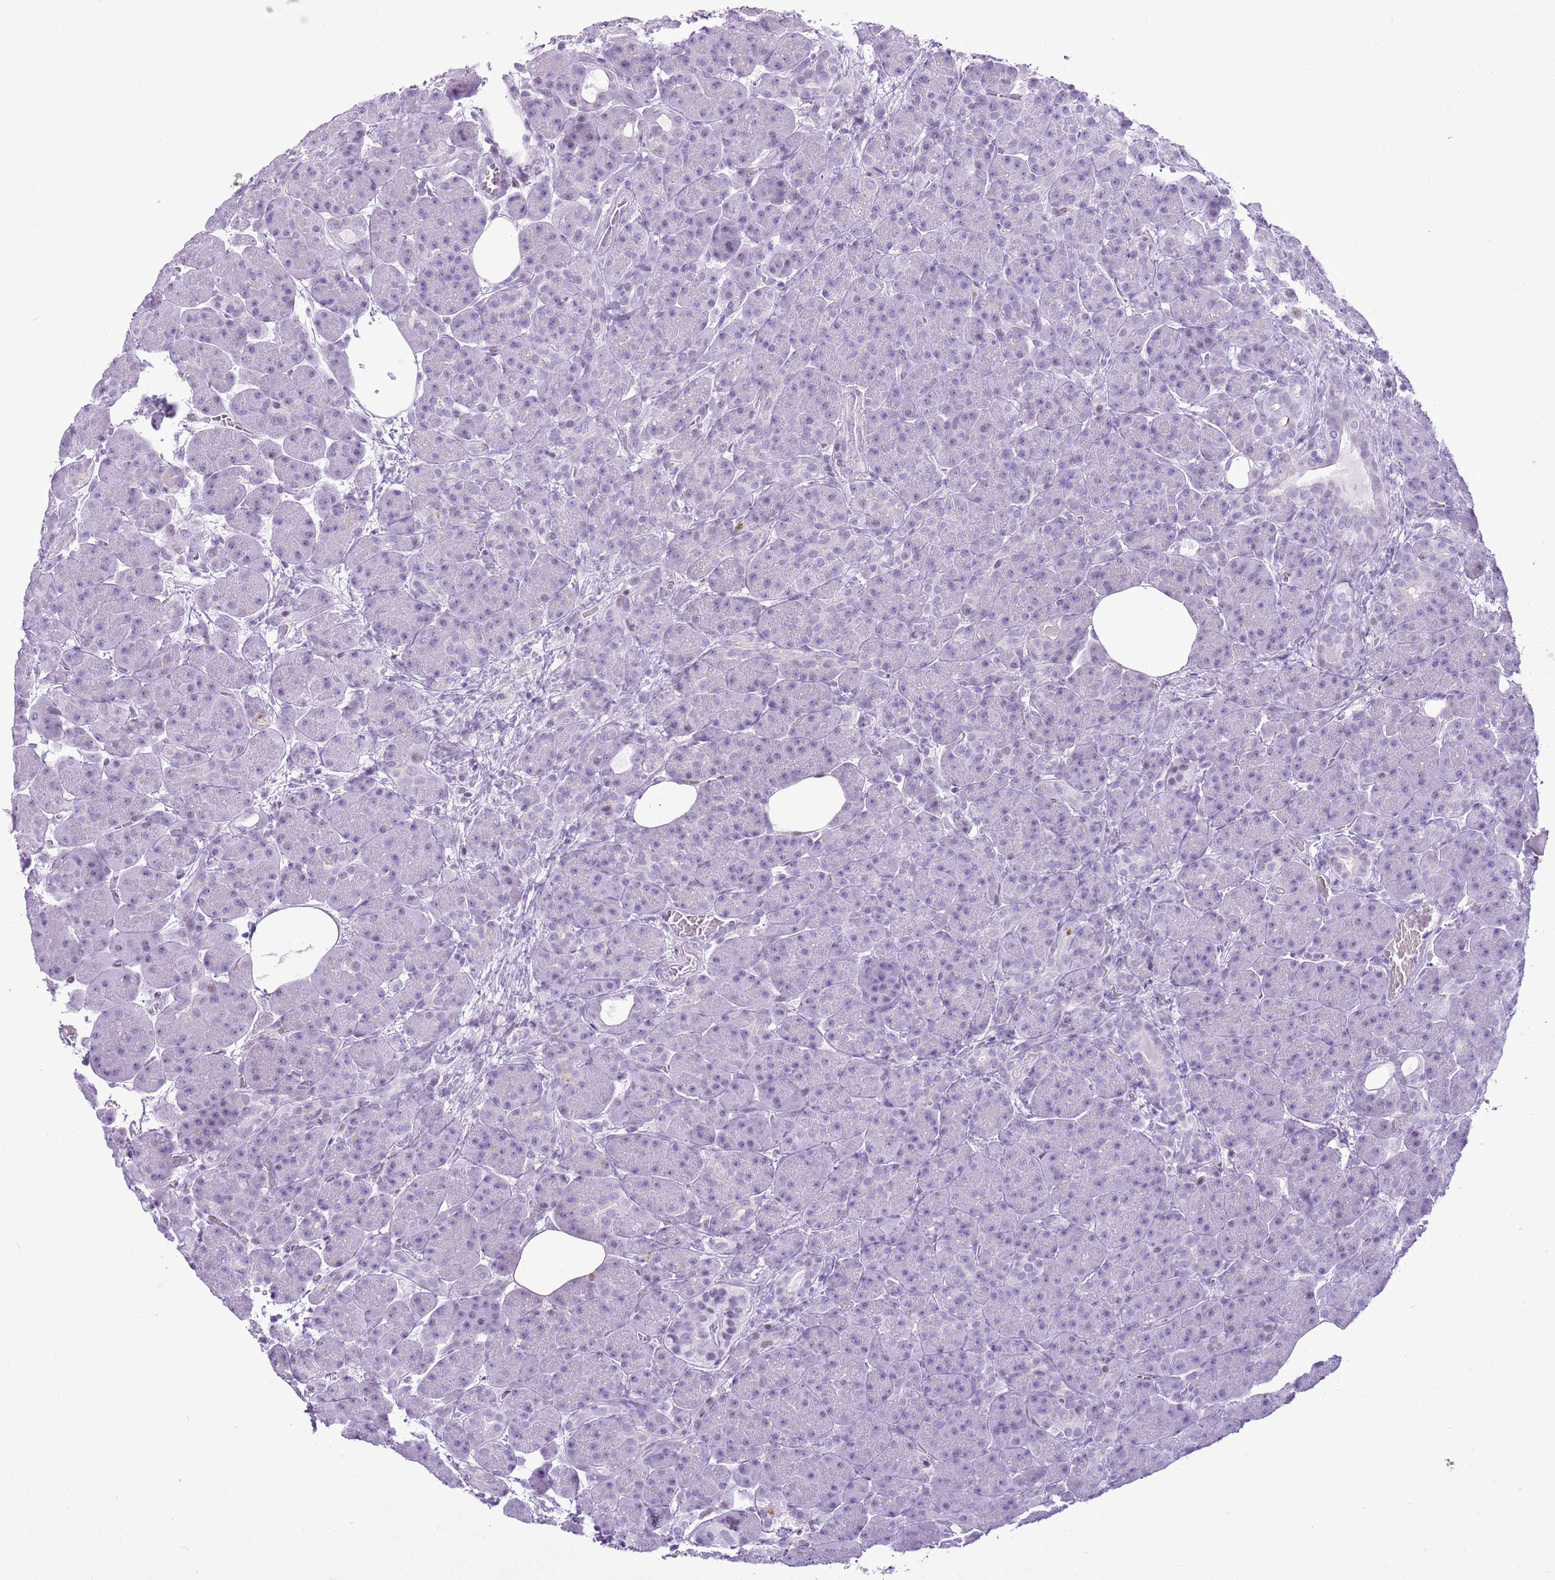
{"staining": {"intensity": "negative", "quantity": "none", "location": "none"}, "tissue": "pancreas", "cell_type": "Exocrine glandular cells", "image_type": "normal", "snomed": [{"axis": "morphology", "description": "Normal tissue, NOS"}, {"axis": "topography", "description": "Pancreas"}], "caption": "Protein analysis of unremarkable pancreas demonstrates no significant positivity in exocrine glandular cells. (Stains: DAB immunohistochemistry (IHC) with hematoxylin counter stain, Microscopy: brightfield microscopy at high magnification).", "gene": "ASIP", "patient": {"sex": "male", "age": 63}}